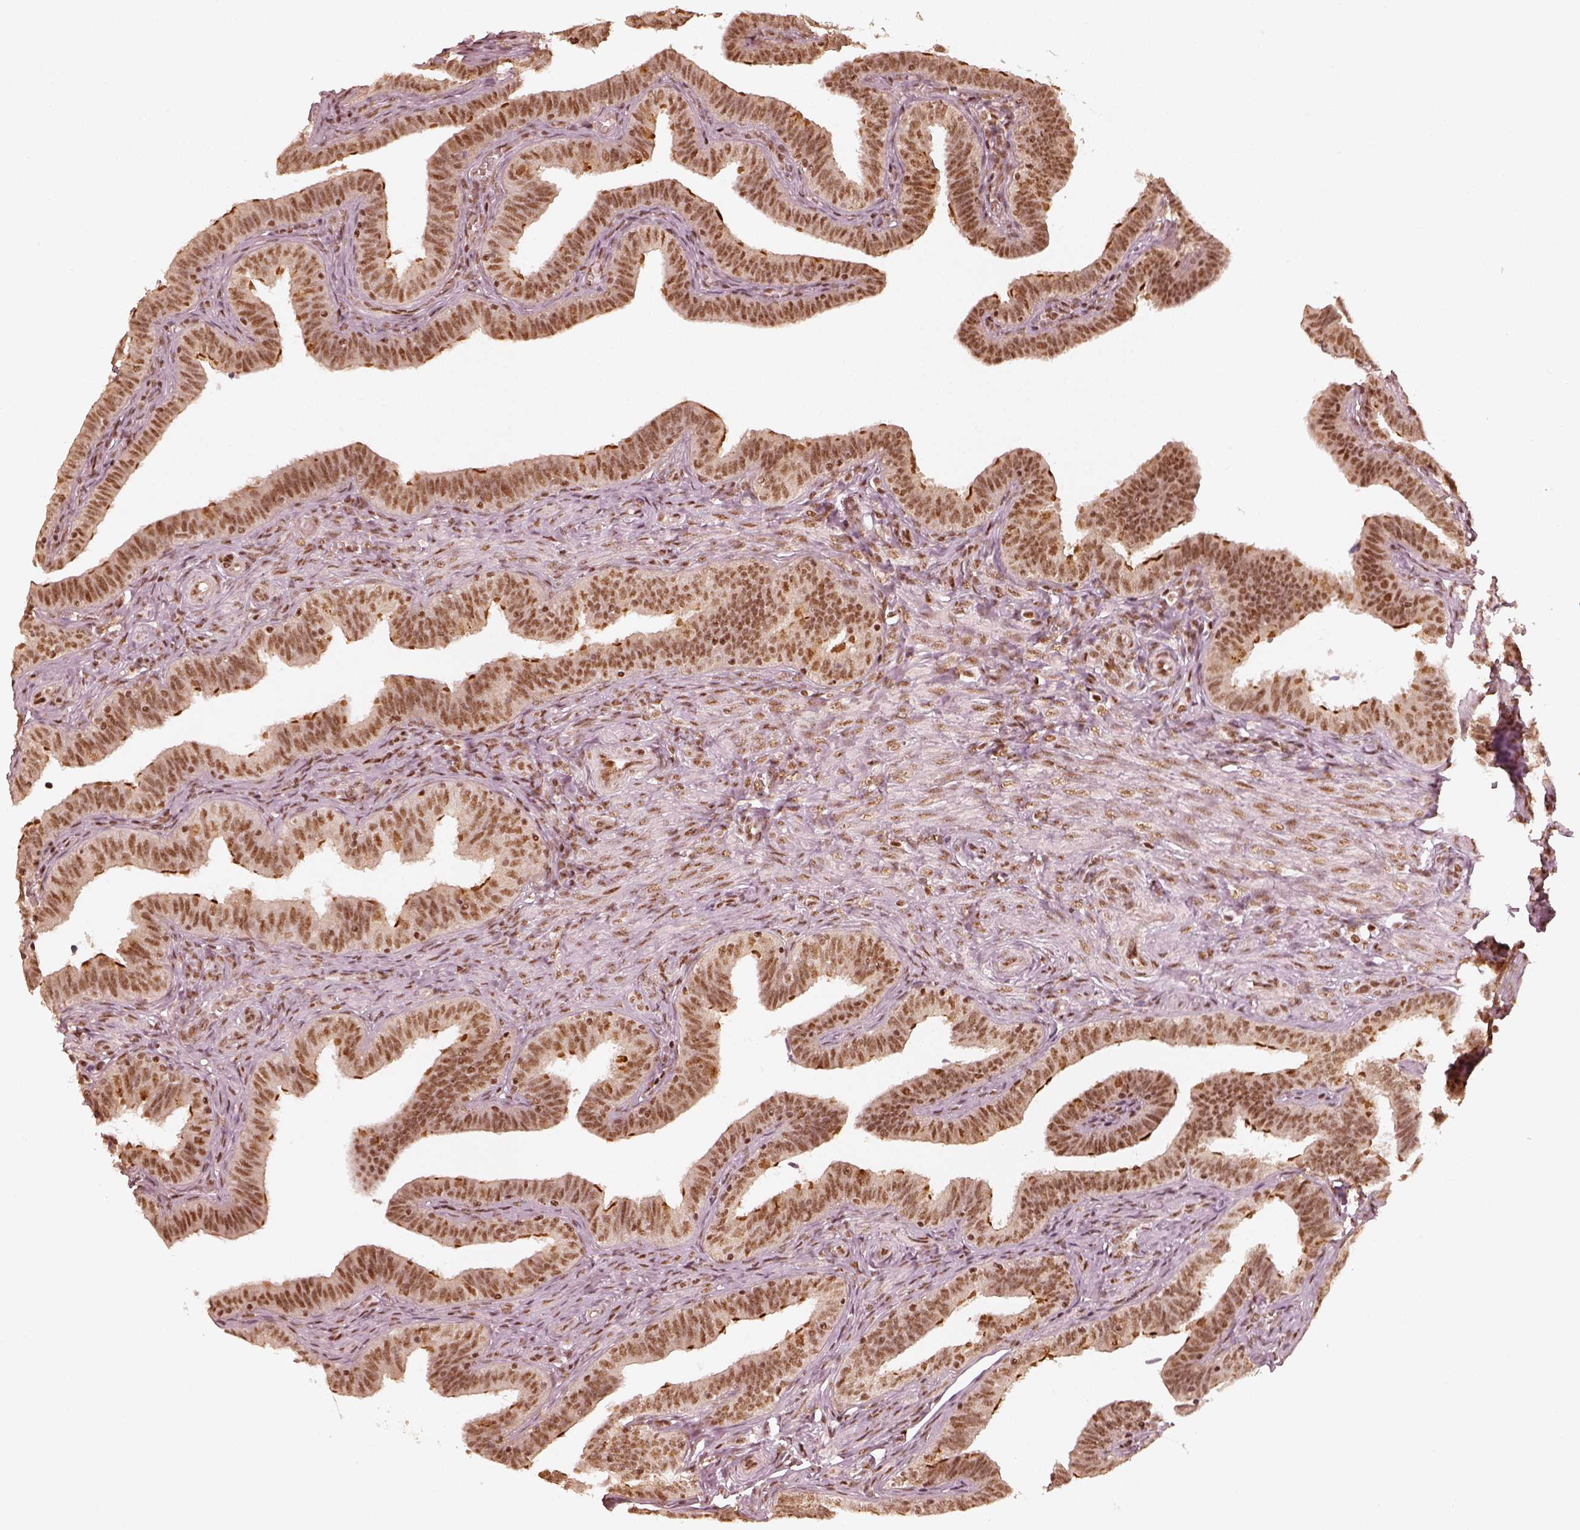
{"staining": {"intensity": "moderate", "quantity": ">75%", "location": "nuclear"}, "tissue": "fallopian tube", "cell_type": "Glandular cells", "image_type": "normal", "snomed": [{"axis": "morphology", "description": "Normal tissue, NOS"}, {"axis": "topography", "description": "Fallopian tube"}], "caption": "DAB immunohistochemical staining of normal fallopian tube reveals moderate nuclear protein expression in approximately >75% of glandular cells. Using DAB (3,3'-diaminobenzidine) (brown) and hematoxylin (blue) stains, captured at high magnification using brightfield microscopy.", "gene": "GMEB2", "patient": {"sex": "female", "age": 25}}